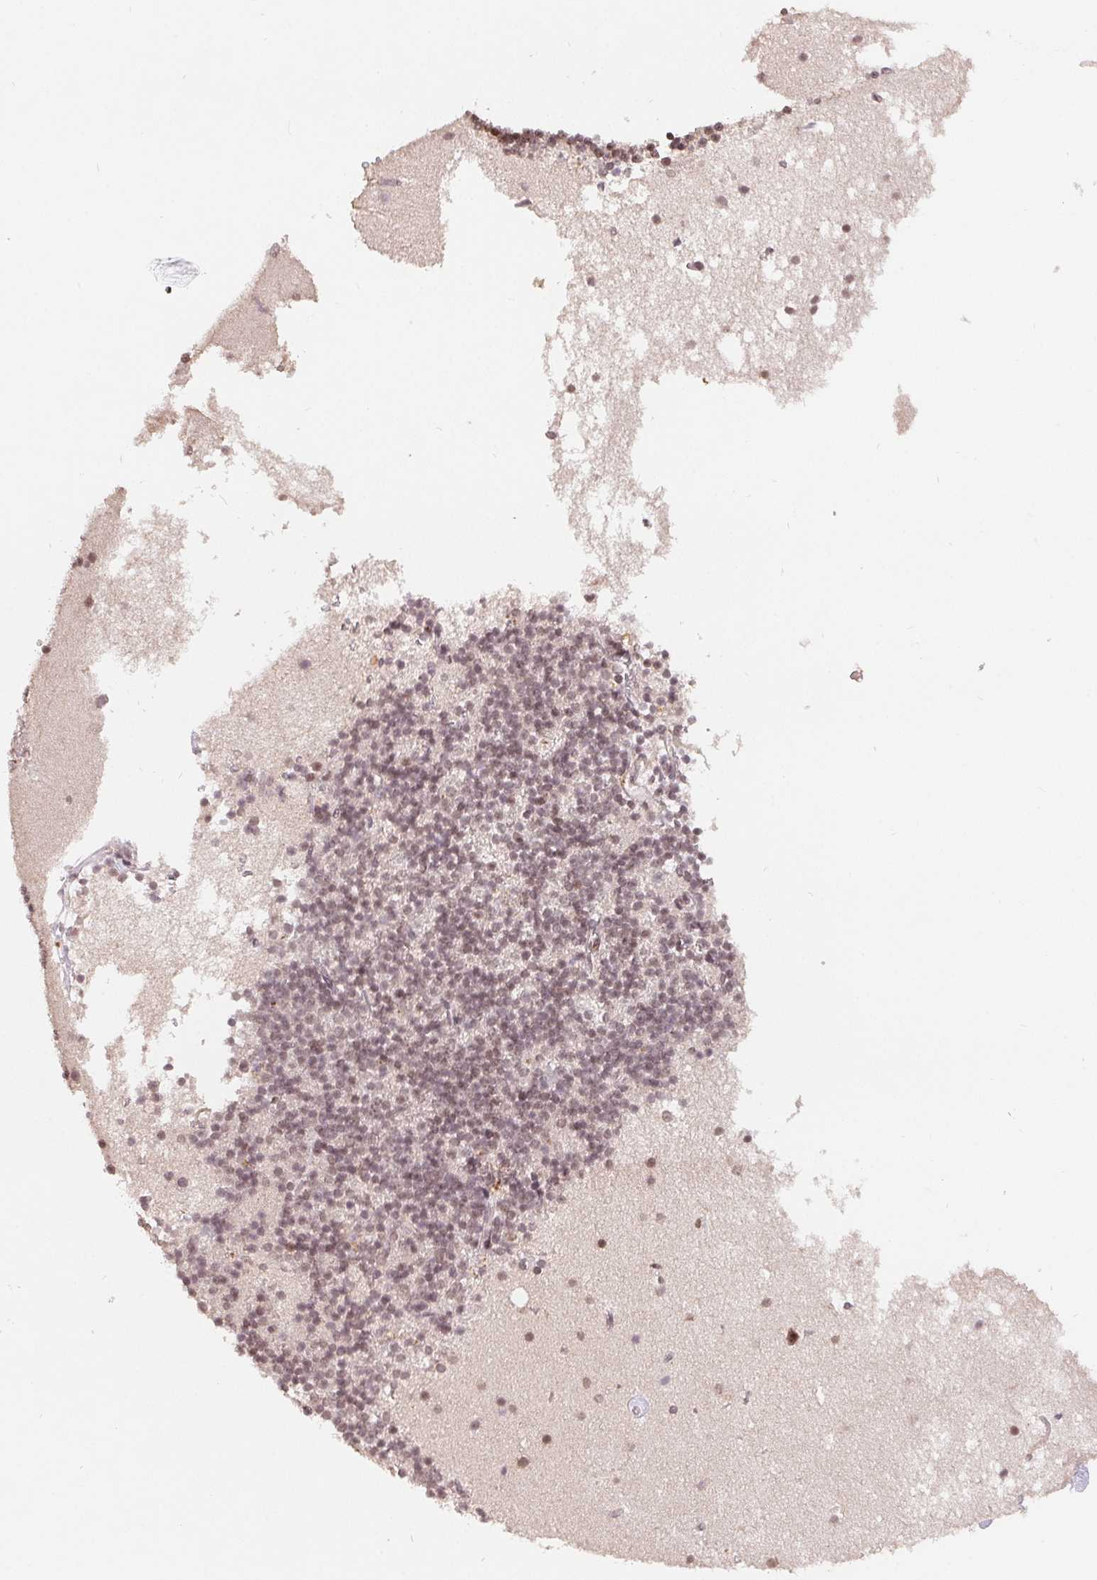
{"staining": {"intensity": "weak", "quantity": "<25%", "location": "nuclear"}, "tissue": "cerebellum", "cell_type": "Cells in granular layer", "image_type": "normal", "snomed": [{"axis": "morphology", "description": "Normal tissue, NOS"}, {"axis": "topography", "description": "Cerebellum"}], "caption": "Immunohistochemical staining of normal human cerebellum exhibits no significant staining in cells in granular layer. (Brightfield microscopy of DAB (3,3'-diaminobenzidine) IHC at high magnification).", "gene": "HMGN3", "patient": {"sex": "male", "age": 70}}